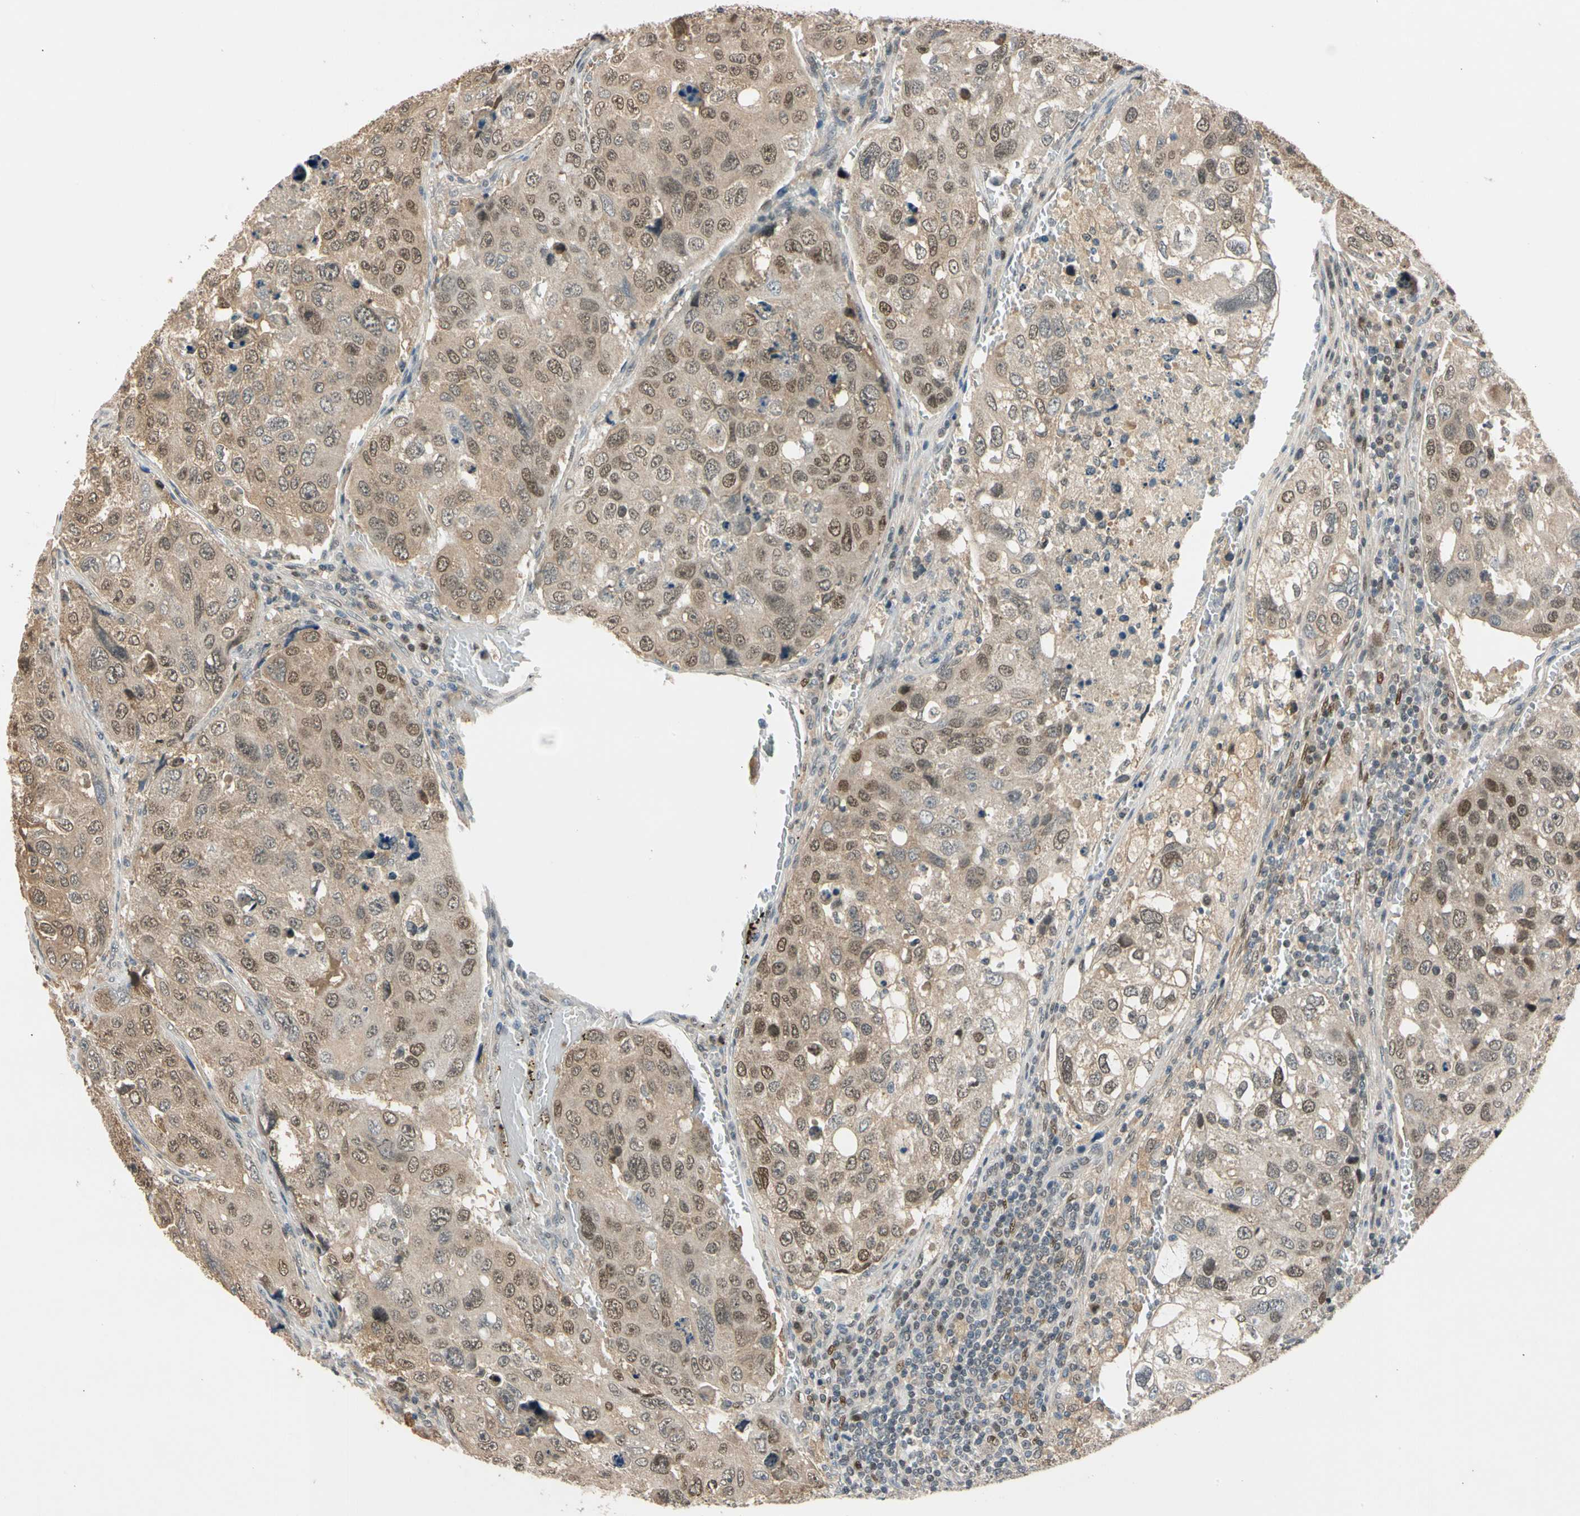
{"staining": {"intensity": "moderate", "quantity": ">75%", "location": "cytoplasmic/membranous,nuclear"}, "tissue": "urothelial cancer", "cell_type": "Tumor cells", "image_type": "cancer", "snomed": [{"axis": "morphology", "description": "Urothelial carcinoma, High grade"}, {"axis": "topography", "description": "Lymph node"}, {"axis": "topography", "description": "Urinary bladder"}], "caption": "Urothelial cancer stained with DAB IHC reveals medium levels of moderate cytoplasmic/membranous and nuclear staining in about >75% of tumor cells.", "gene": "RIOX2", "patient": {"sex": "male", "age": 51}}